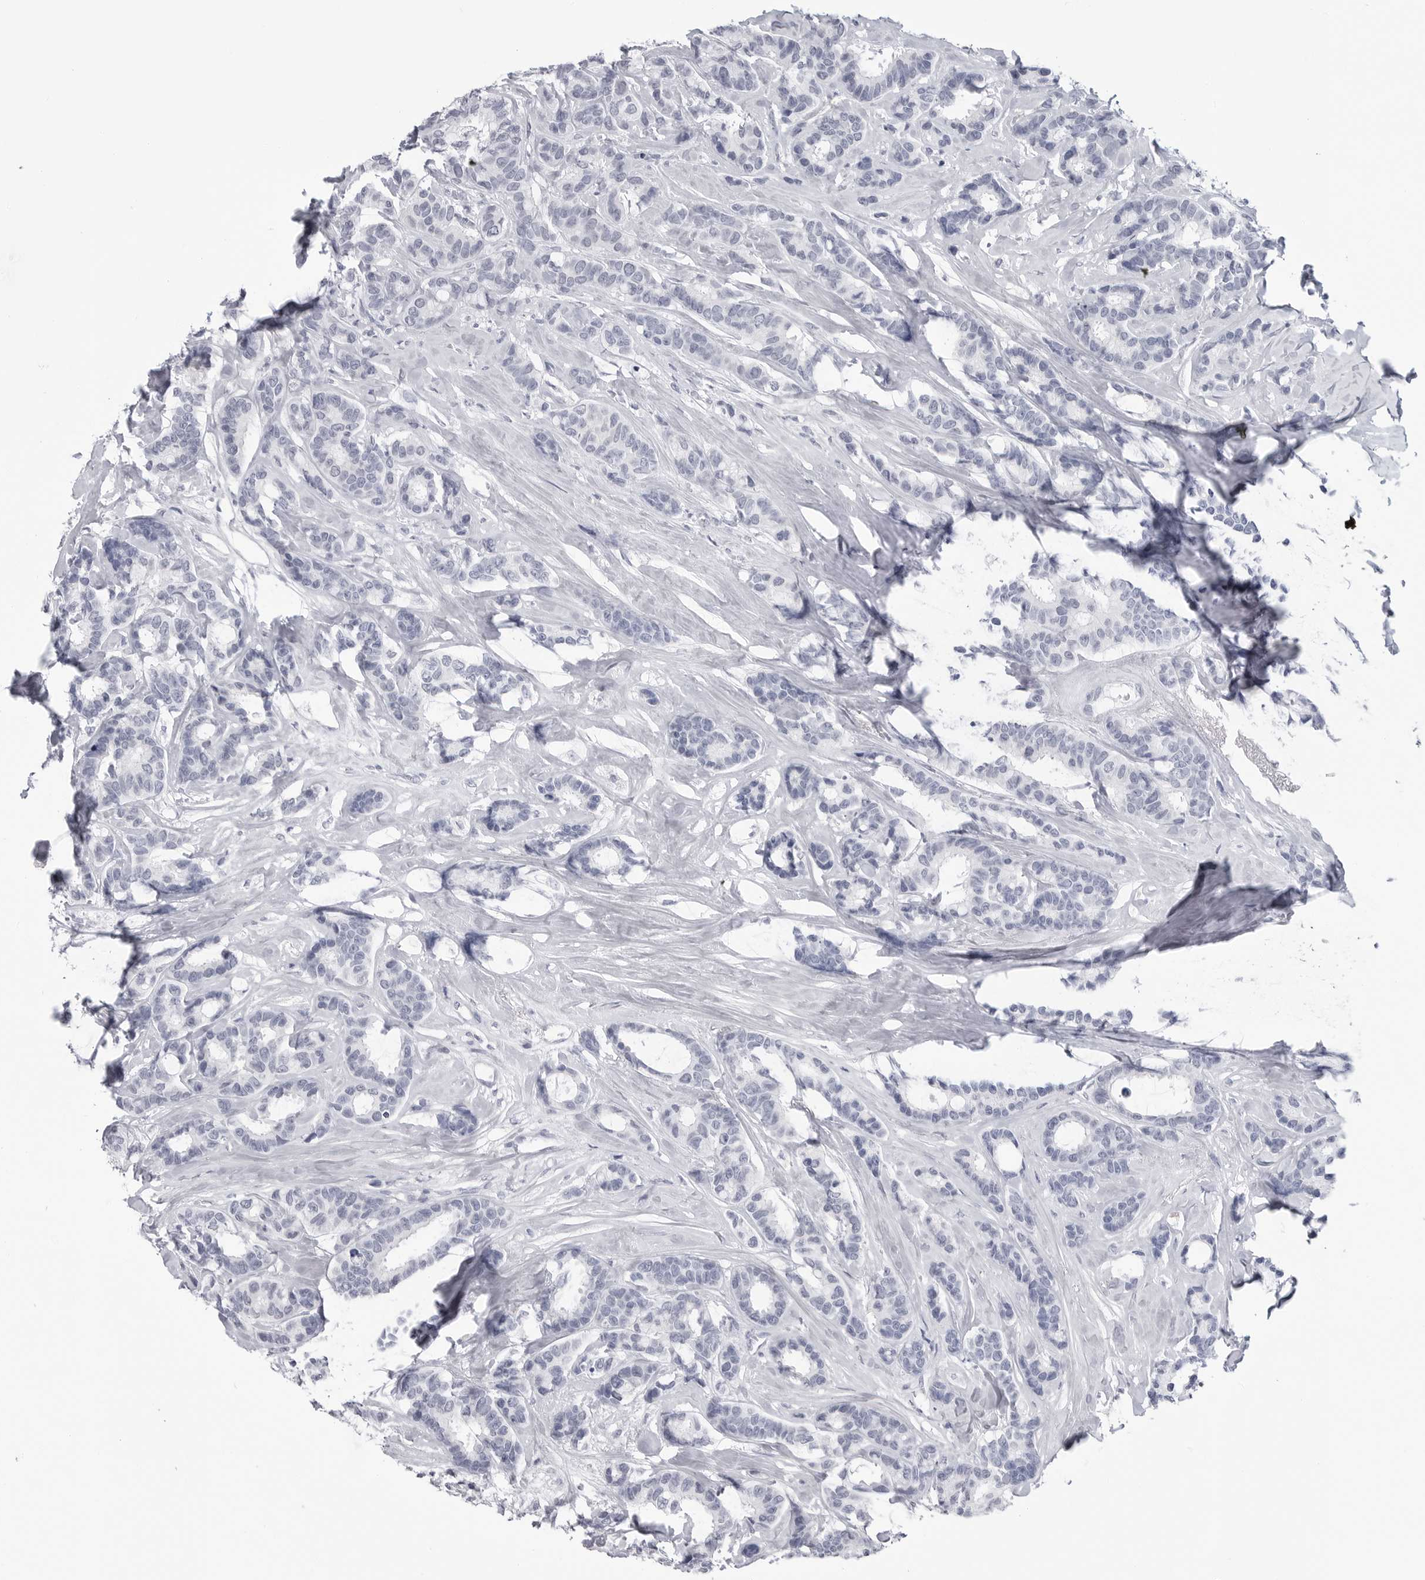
{"staining": {"intensity": "negative", "quantity": "none", "location": "none"}, "tissue": "breast cancer", "cell_type": "Tumor cells", "image_type": "cancer", "snomed": [{"axis": "morphology", "description": "Duct carcinoma"}, {"axis": "topography", "description": "Breast"}], "caption": "Human intraductal carcinoma (breast) stained for a protein using immunohistochemistry (IHC) shows no expression in tumor cells.", "gene": "PGA3", "patient": {"sex": "female", "age": 87}}